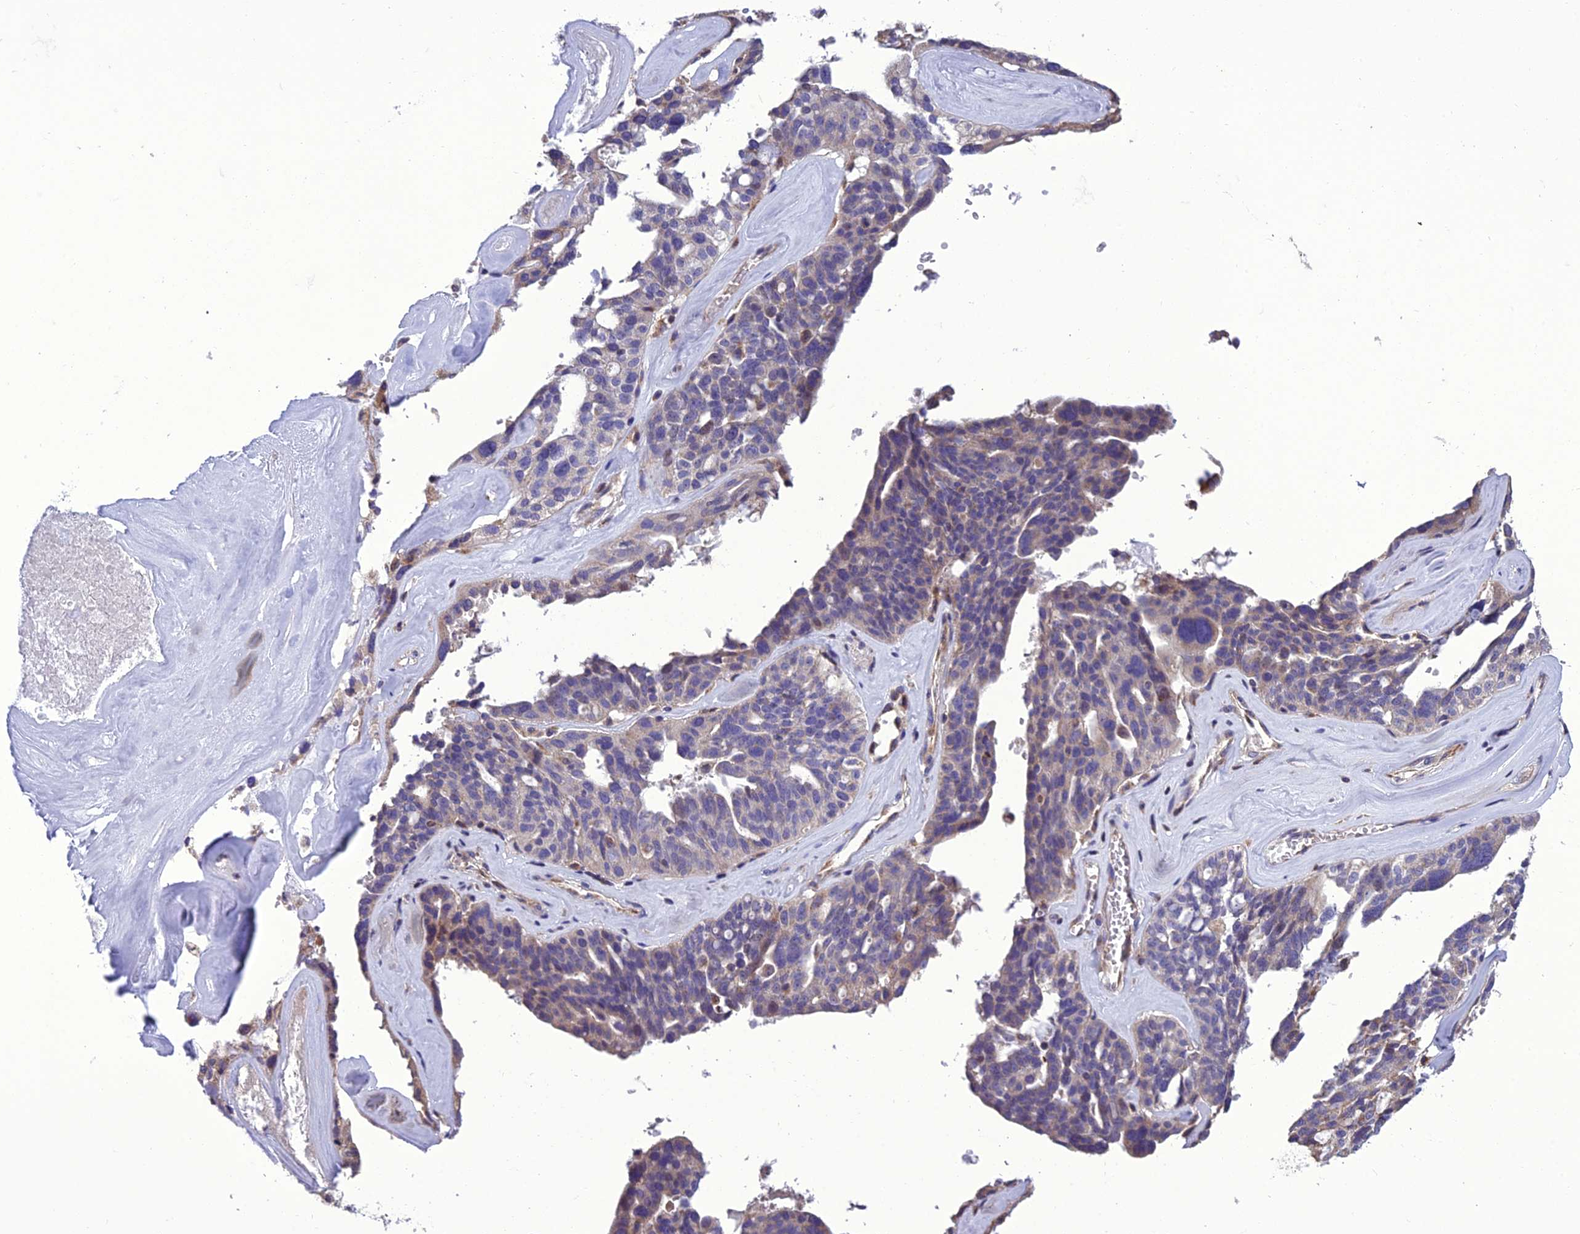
{"staining": {"intensity": "weak", "quantity": "<25%", "location": "cytoplasmic/membranous"}, "tissue": "ovarian cancer", "cell_type": "Tumor cells", "image_type": "cancer", "snomed": [{"axis": "morphology", "description": "Cystadenocarcinoma, serous, NOS"}, {"axis": "topography", "description": "Ovary"}], "caption": "IHC histopathology image of ovarian cancer stained for a protein (brown), which exhibits no staining in tumor cells.", "gene": "GIMAP1", "patient": {"sex": "female", "age": 59}}